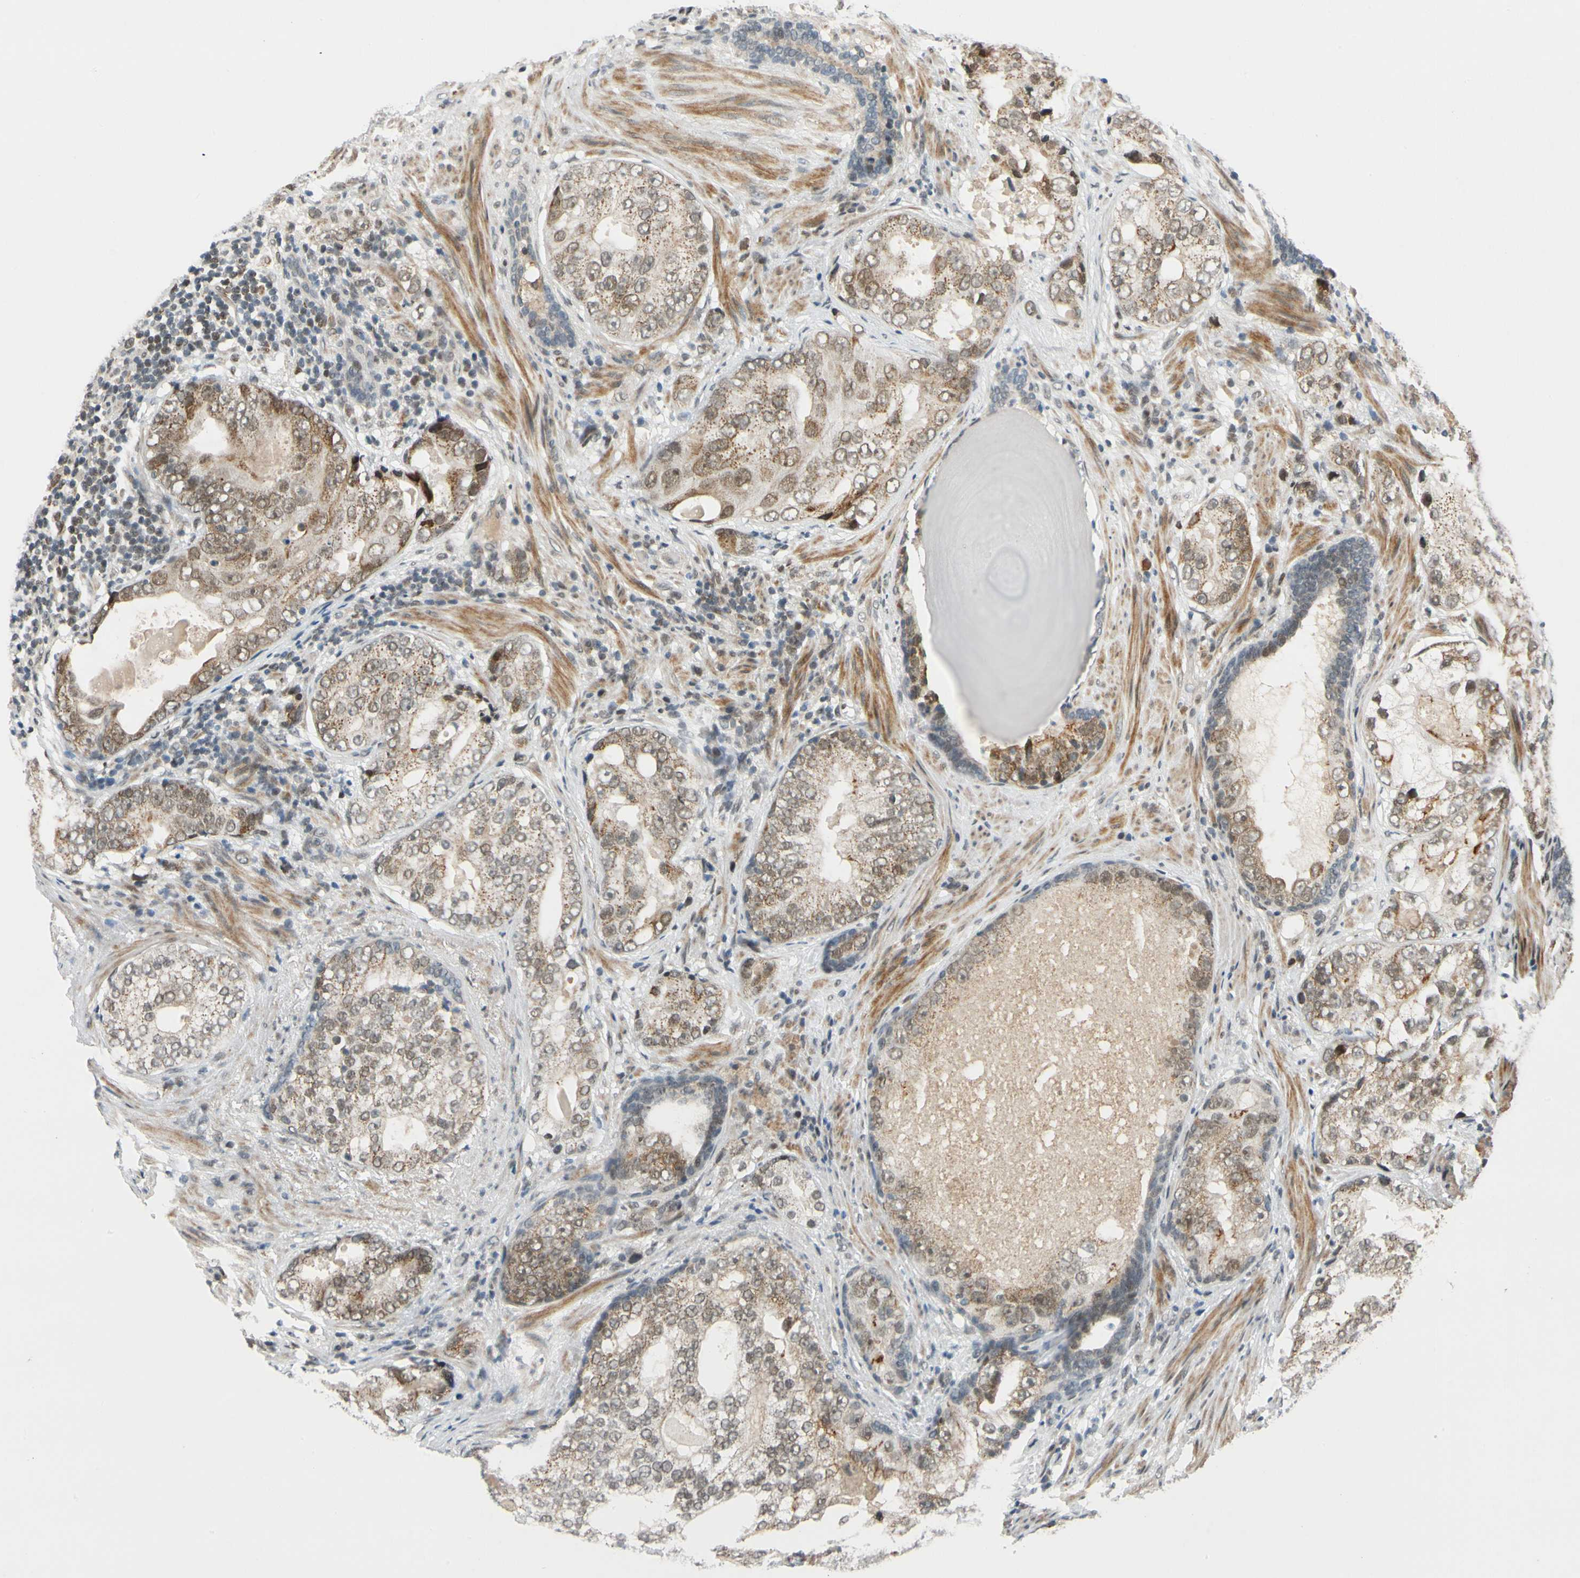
{"staining": {"intensity": "moderate", "quantity": "25%-75%", "location": "cytoplasmic/membranous,nuclear"}, "tissue": "prostate cancer", "cell_type": "Tumor cells", "image_type": "cancer", "snomed": [{"axis": "morphology", "description": "Adenocarcinoma, High grade"}, {"axis": "topography", "description": "Prostate"}], "caption": "Tumor cells show medium levels of moderate cytoplasmic/membranous and nuclear expression in about 25%-75% of cells in prostate cancer (adenocarcinoma (high-grade)).", "gene": "POGZ", "patient": {"sex": "male", "age": 66}}